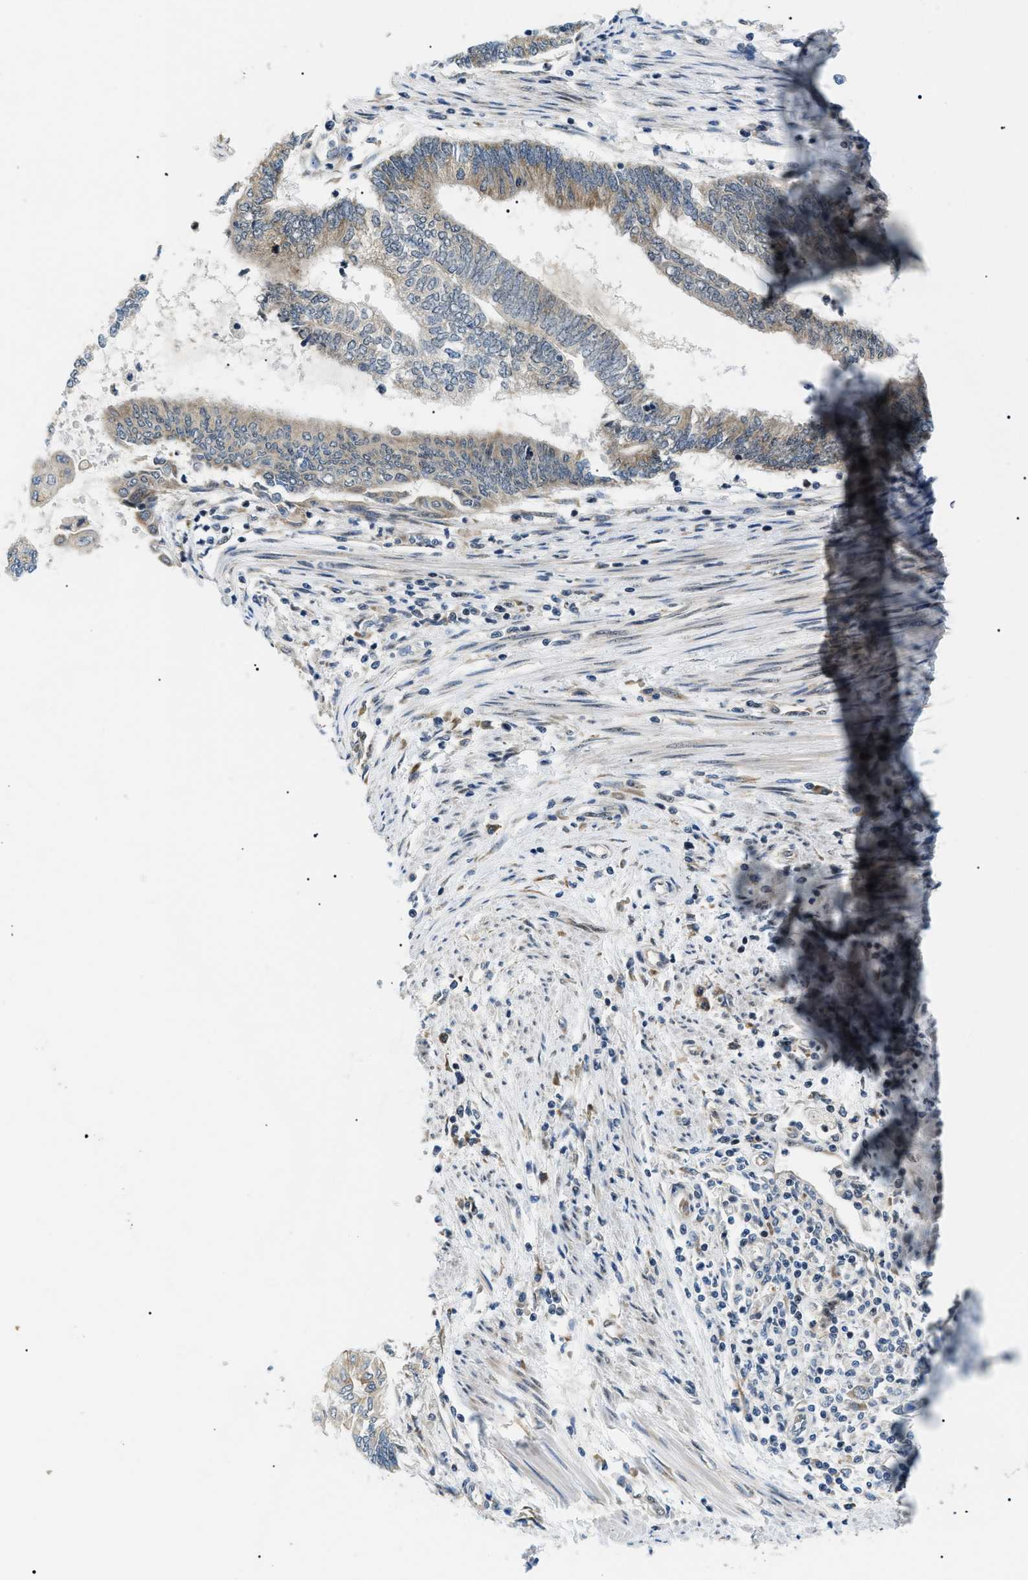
{"staining": {"intensity": "moderate", "quantity": "<25%", "location": "cytoplasmic/membranous"}, "tissue": "endometrial cancer", "cell_type": "Tumor cells", "image_type": "cancer", "snomed": [{"axis": "morphology", "description": "Adenocarcinoma, NOS"}, {"axis": "topography", "description": "Uterus"}, {"axis": "topography", "description": "Endometrium"}], "caption": "Moderate cytoplasmic/membranous protein staining is appreciated in about <25% of tumor cells in endometrial adenocarcinoma. (brown staining indicates protein expression, while blue staining denotes nuclei).", "gene": "CWC25", "patient": {"sex": "female", "age": 70}}